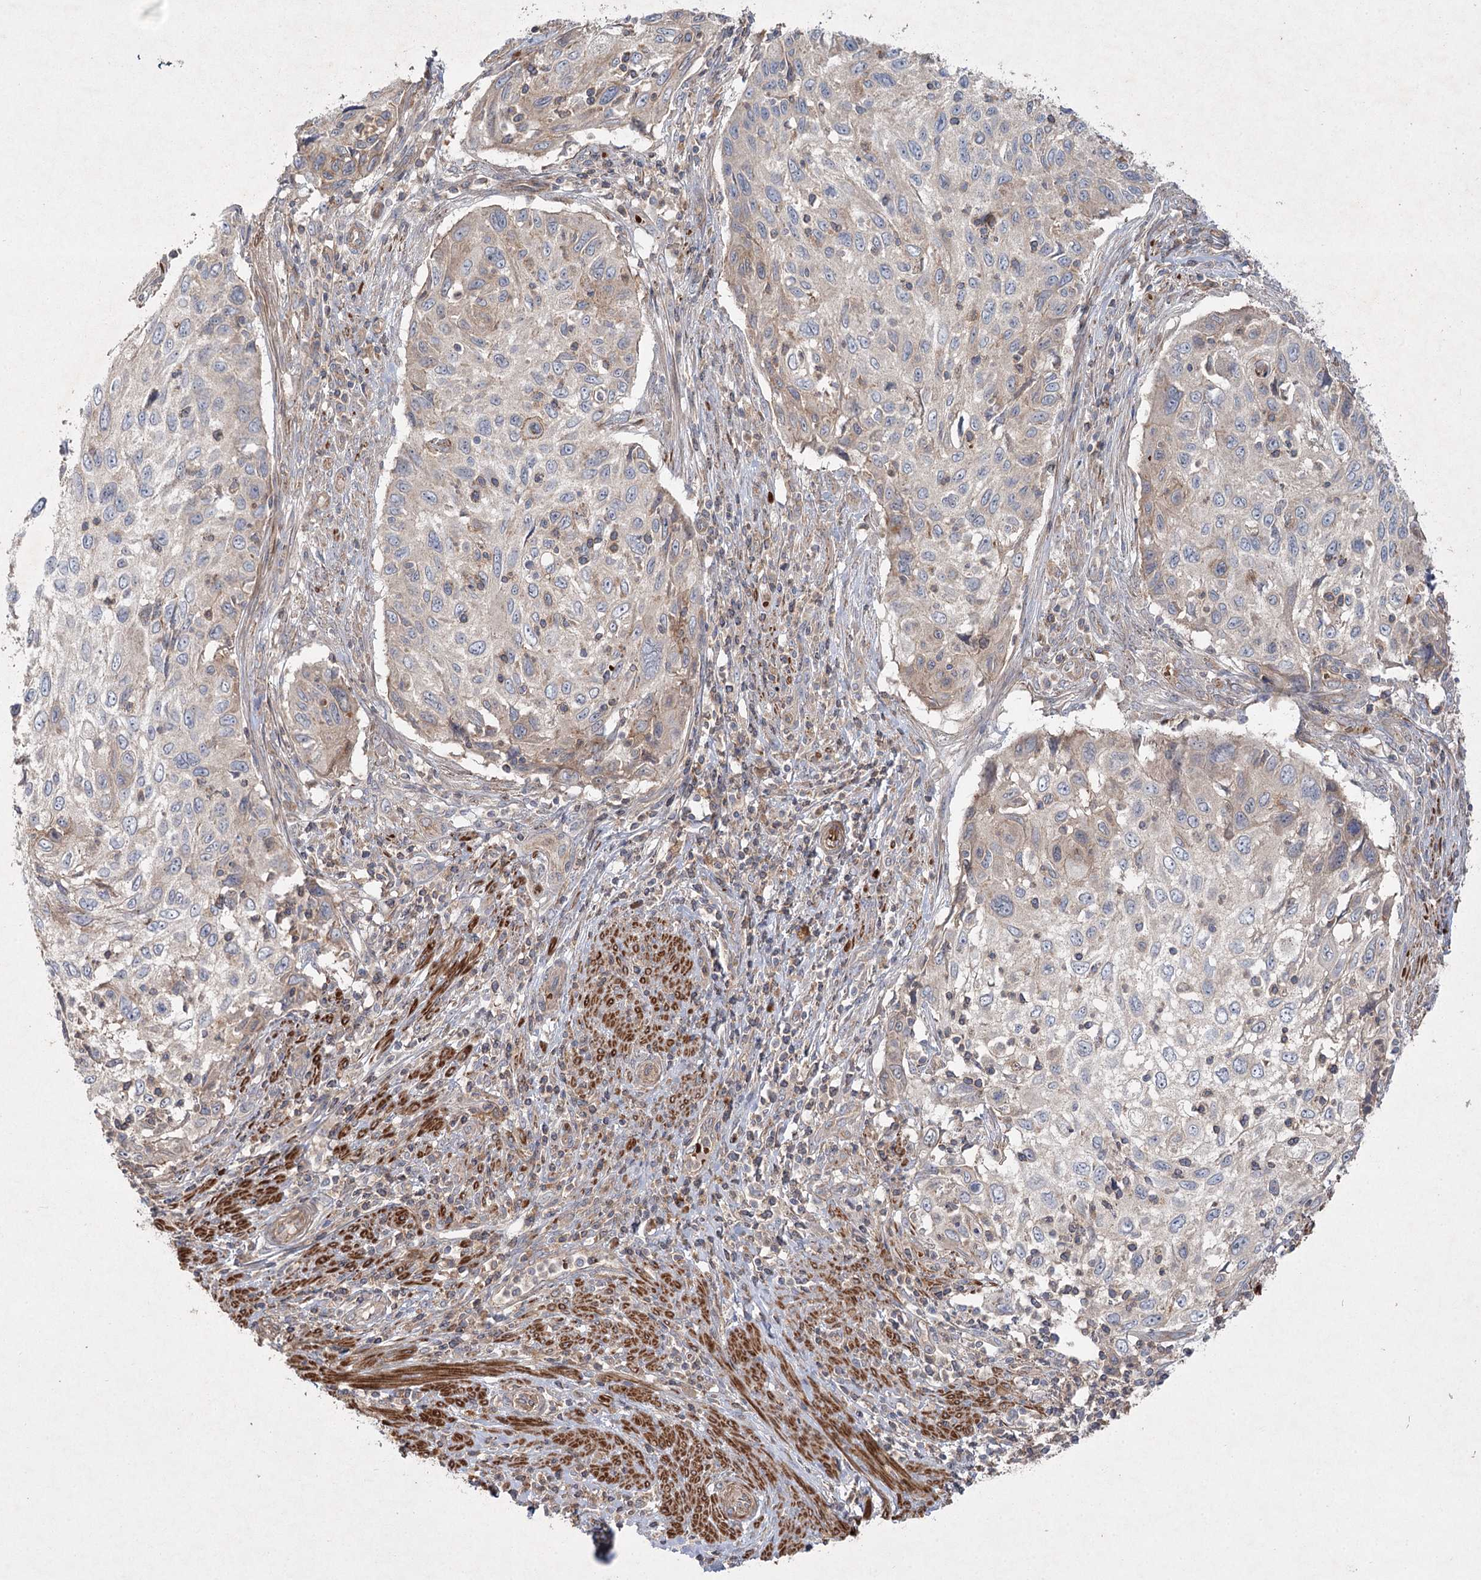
{"staining": {"intensity": "weak", "quantity": "25%-75%", "location": "cytoplasmic/membranous"}, "tissue": "cervical cancer", "cell_type": "Tumor cells", "image_type": "cancer", "snomed": [{"axis": "morphology", "description": "Squamous cell carcinoma, NOS"}, {"axis": "topography", "description": "Cervix"}], "caption": "Immunohistochemistry (IHC) (DAB) staining of squamous cell carcinoma (cervical) reveals weak cytoplasmic/membranous protein positivity in about 25%-75% of tumor cells.", "gene": "KIAA0825", "patient": {"sex": "female", "age": 70}}